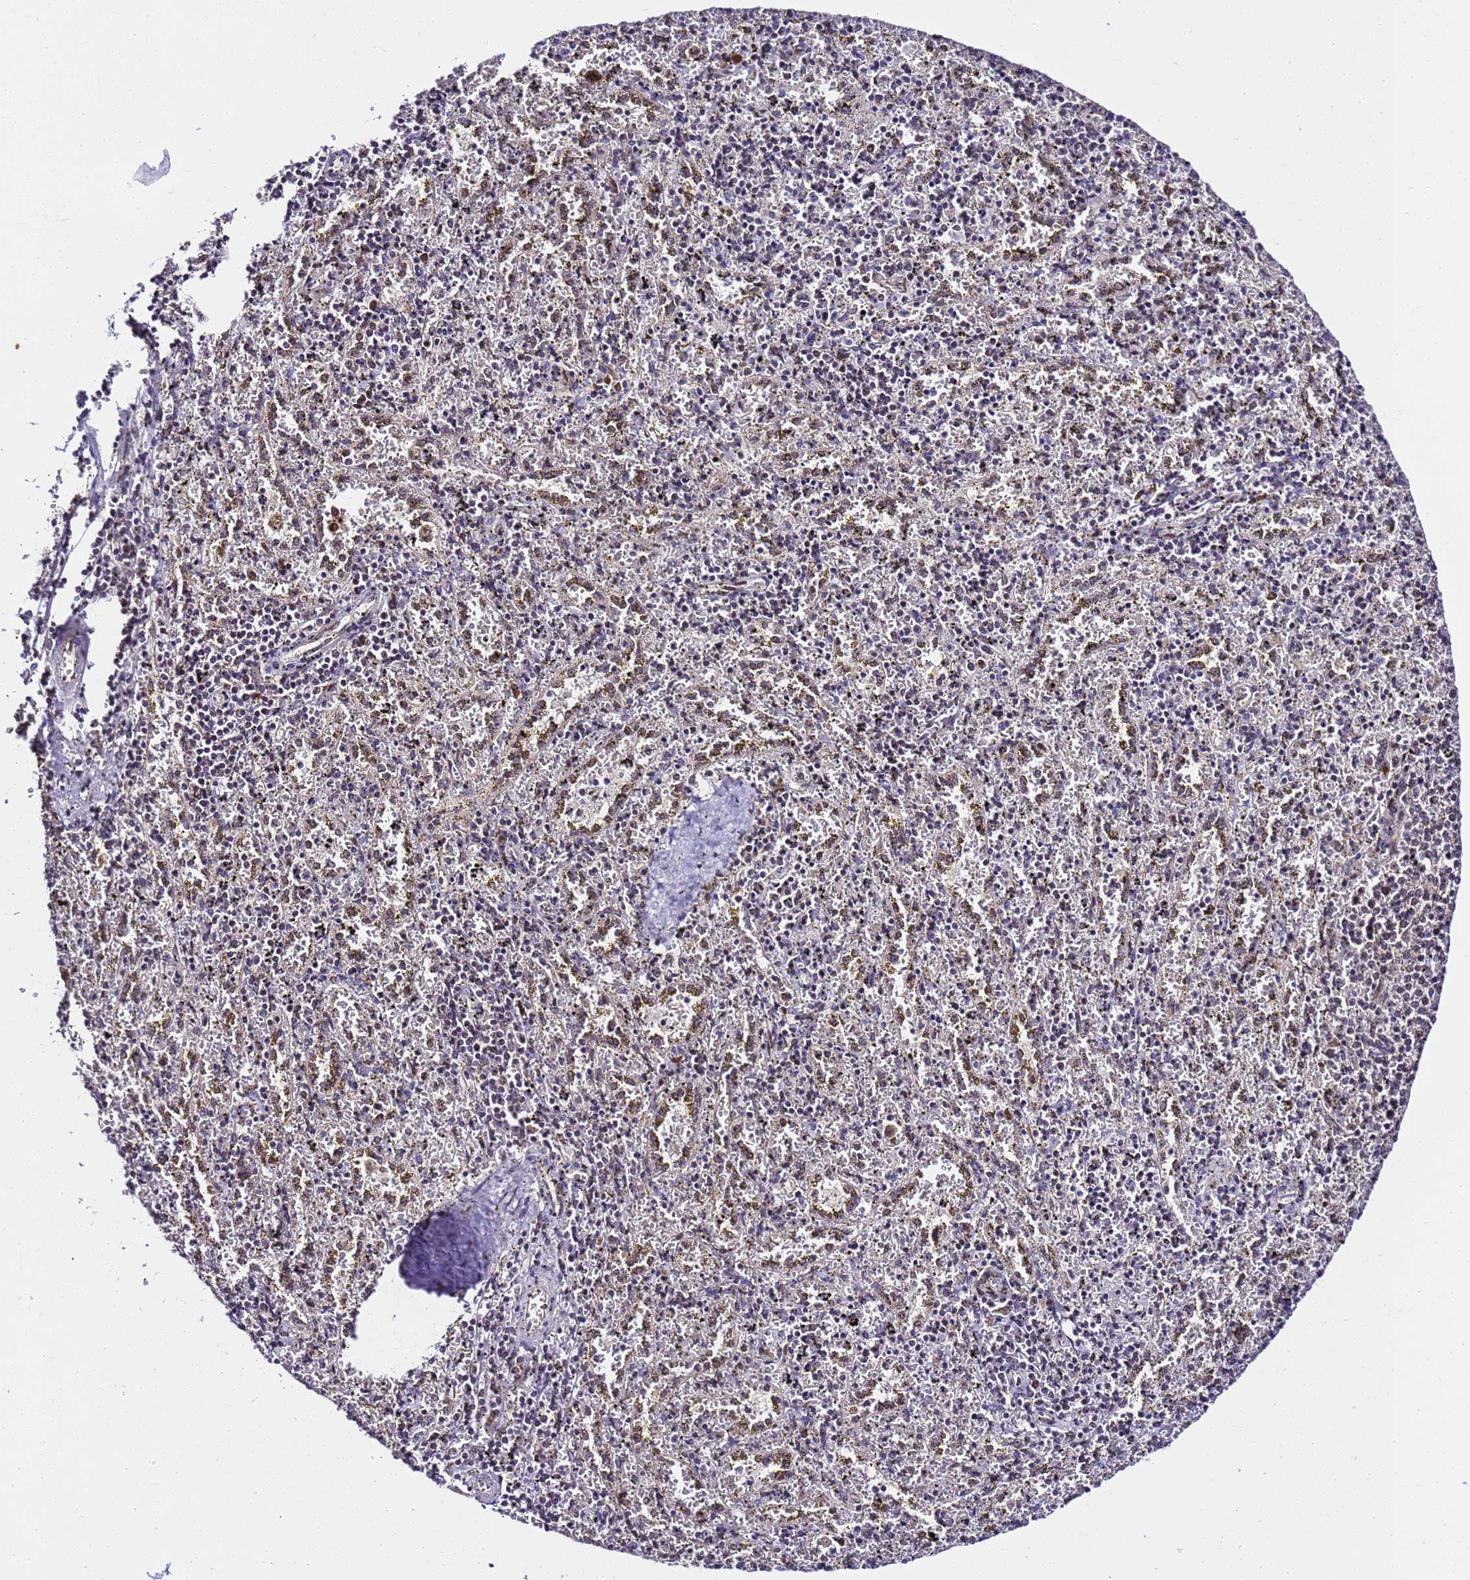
{"staining": {"intensity": "negative", "quantity": "none", "location": "none"}, "tissue": "spleen", "cell_type": "Cells in red pulp", "image_type": "normal", "snomed": [{"axis": "morphology", "description": "Normal tissue, NOS"}, {"axis": "topography", "description": "Spleen"}], "caption": "This is an immunohistochemistry (IHC) histopathology image of benign spleen. There is no positivity in cells in red pulp.", "gene": "SLX4IP", "patient": {"sex": "male", "age": 11}}